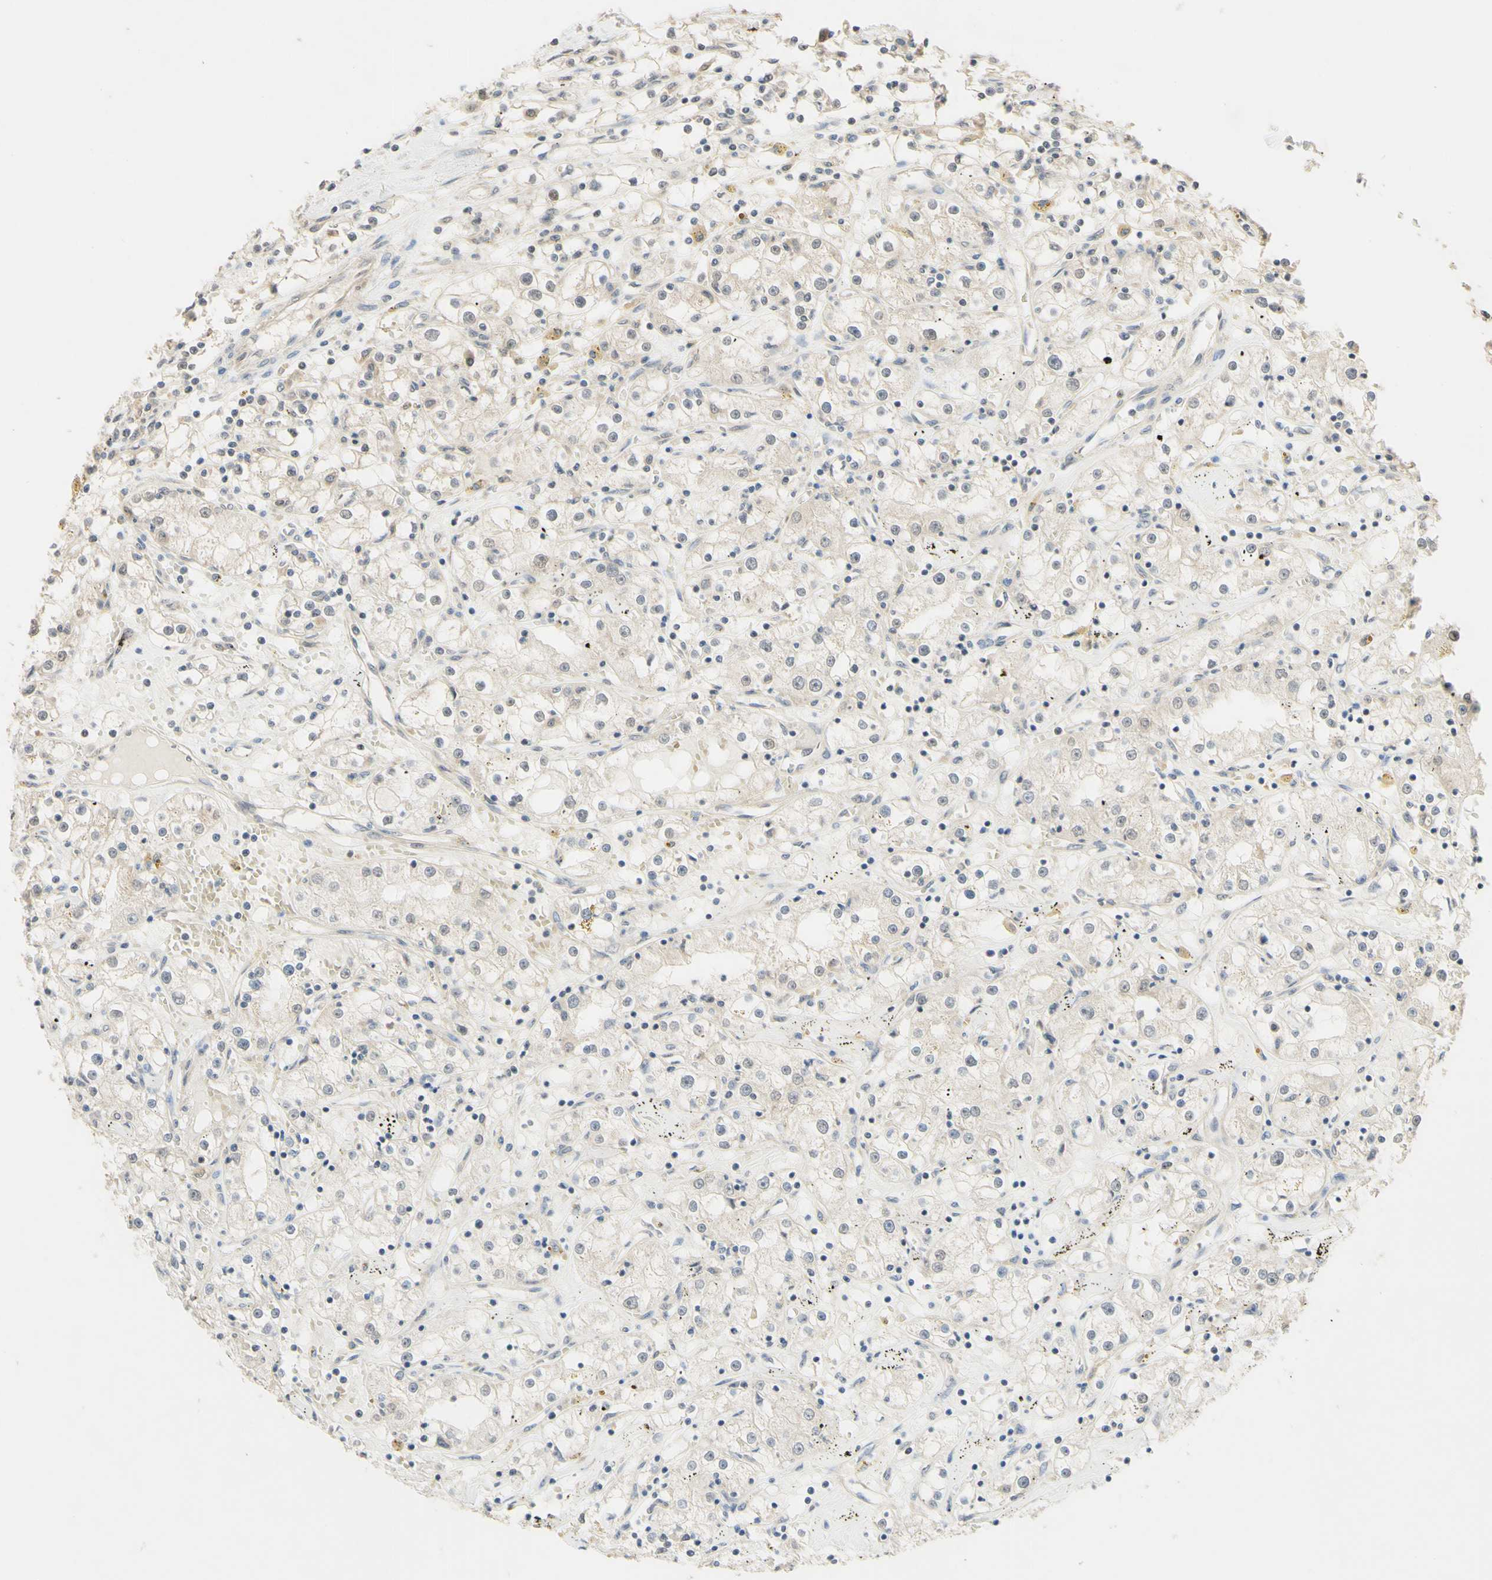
{"staining": {"intensity": "negative", "quantity": "none", "location": "none"}, "tissue": "renal cancer", "cell_type": "Tumor cells", "image_type": "cancer", "snomed": [{"axis": "morphology", "description": "Adenocarcinoma, NOS"}, {"axis": "topography", "description": "Kidney"}], "caption": "A photomicrograph of human renal cancer (adenocarcinoma) is negative for staining in tumor cells.", "gene": "SMIM19", "patient": {"sex": "male", "age": 56}}